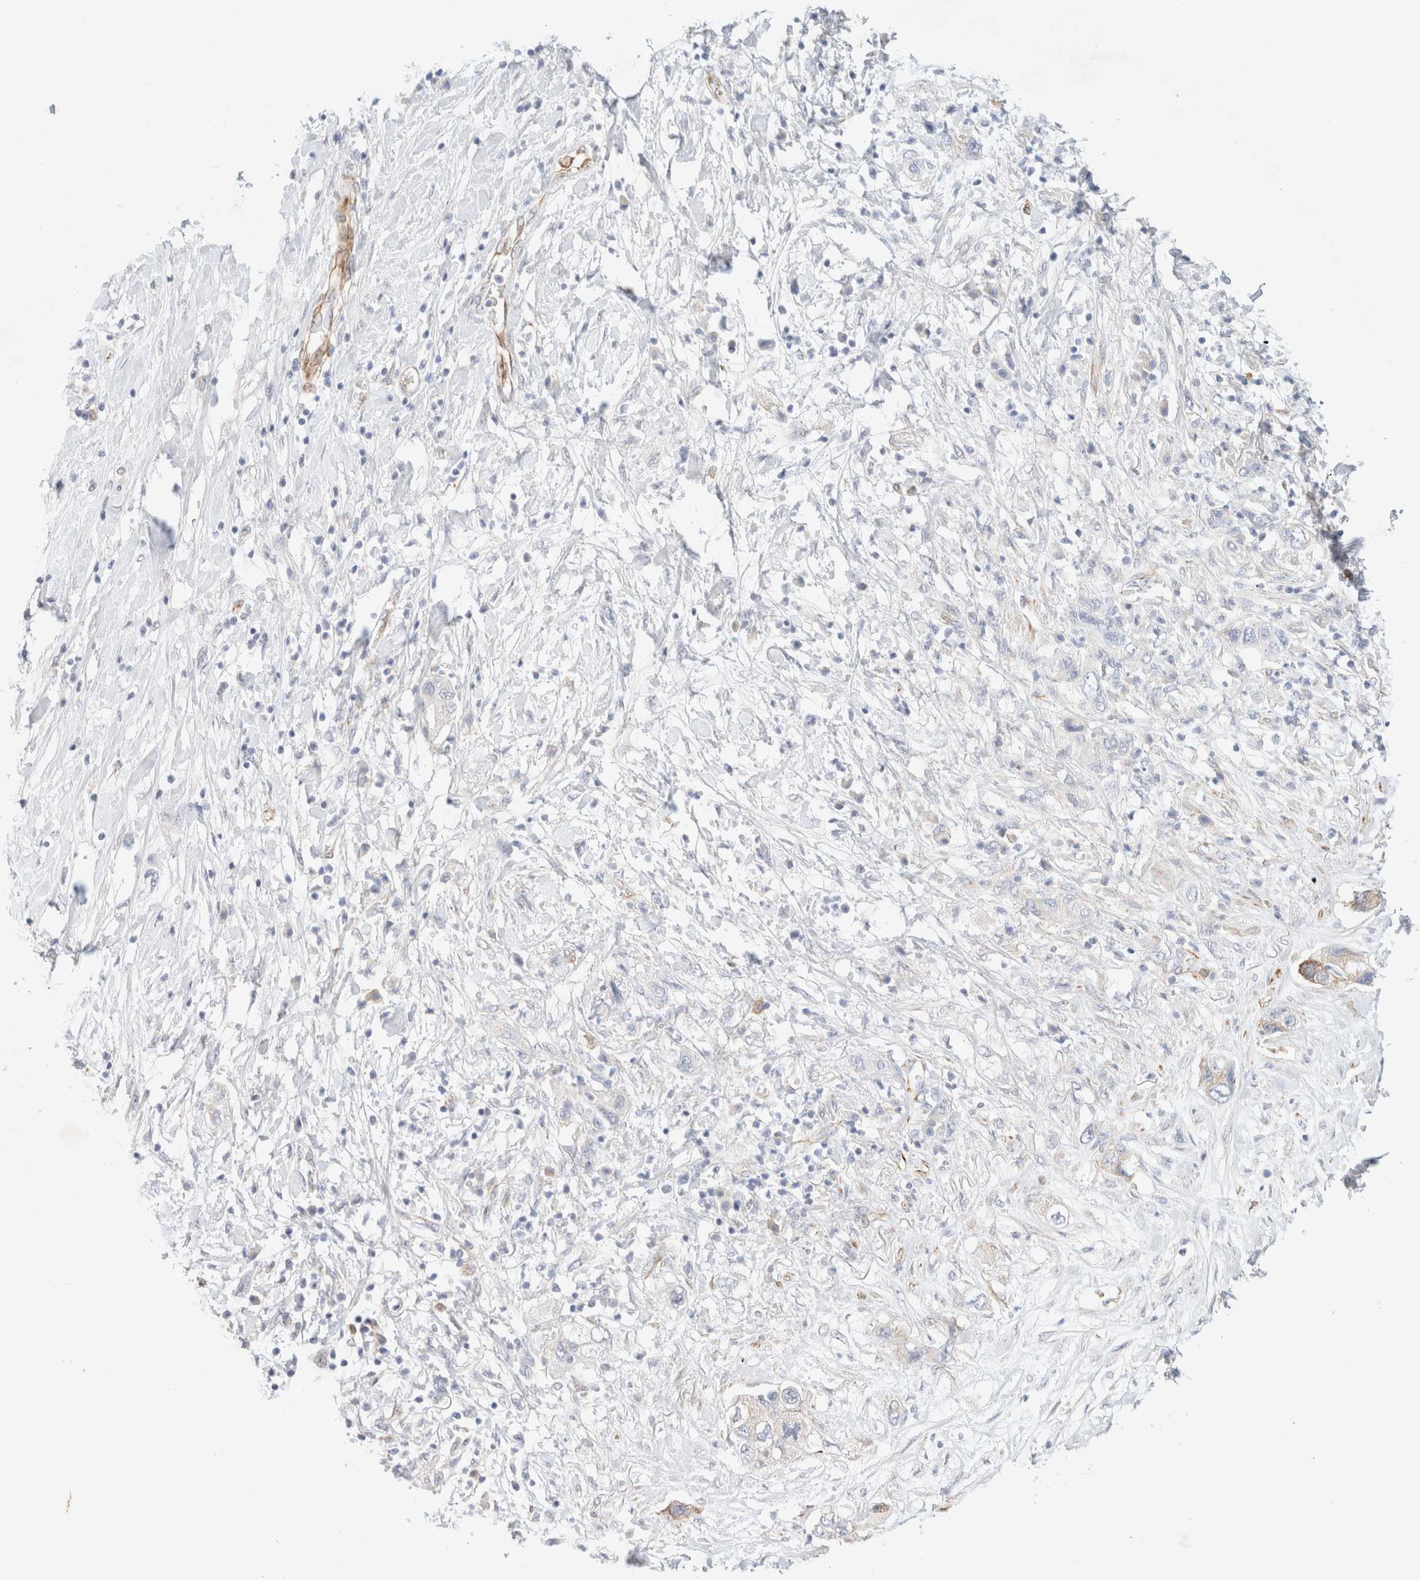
{"staining": {"intensity": "weak", "quantity": "<25%", "location": "cytoplasmic/membranous"}, "tissue": "pancreatic cancer", "cell_type": "Tumor cells", "image_type": "cancer", "snomed": [{"axis": "morphology", "description": "Adenocarcinoma, NOS"}, {"axis": "topography", "description": "Pancreas"}], "caption": "DAB (3,3'-diaminobenzidine) immunohistochemical staining of human pancreatic cancer shows no significant expression in tumor cells. The staining was performed using DAB (3,3'-diaminobenzidine) to visualize the protein expression in brown, while the nuclei were stained in blue with hematoxylin (Magnification: 20x).", "gene": "SLC25A48", "patient": {"sex": "female", "age": 73}}